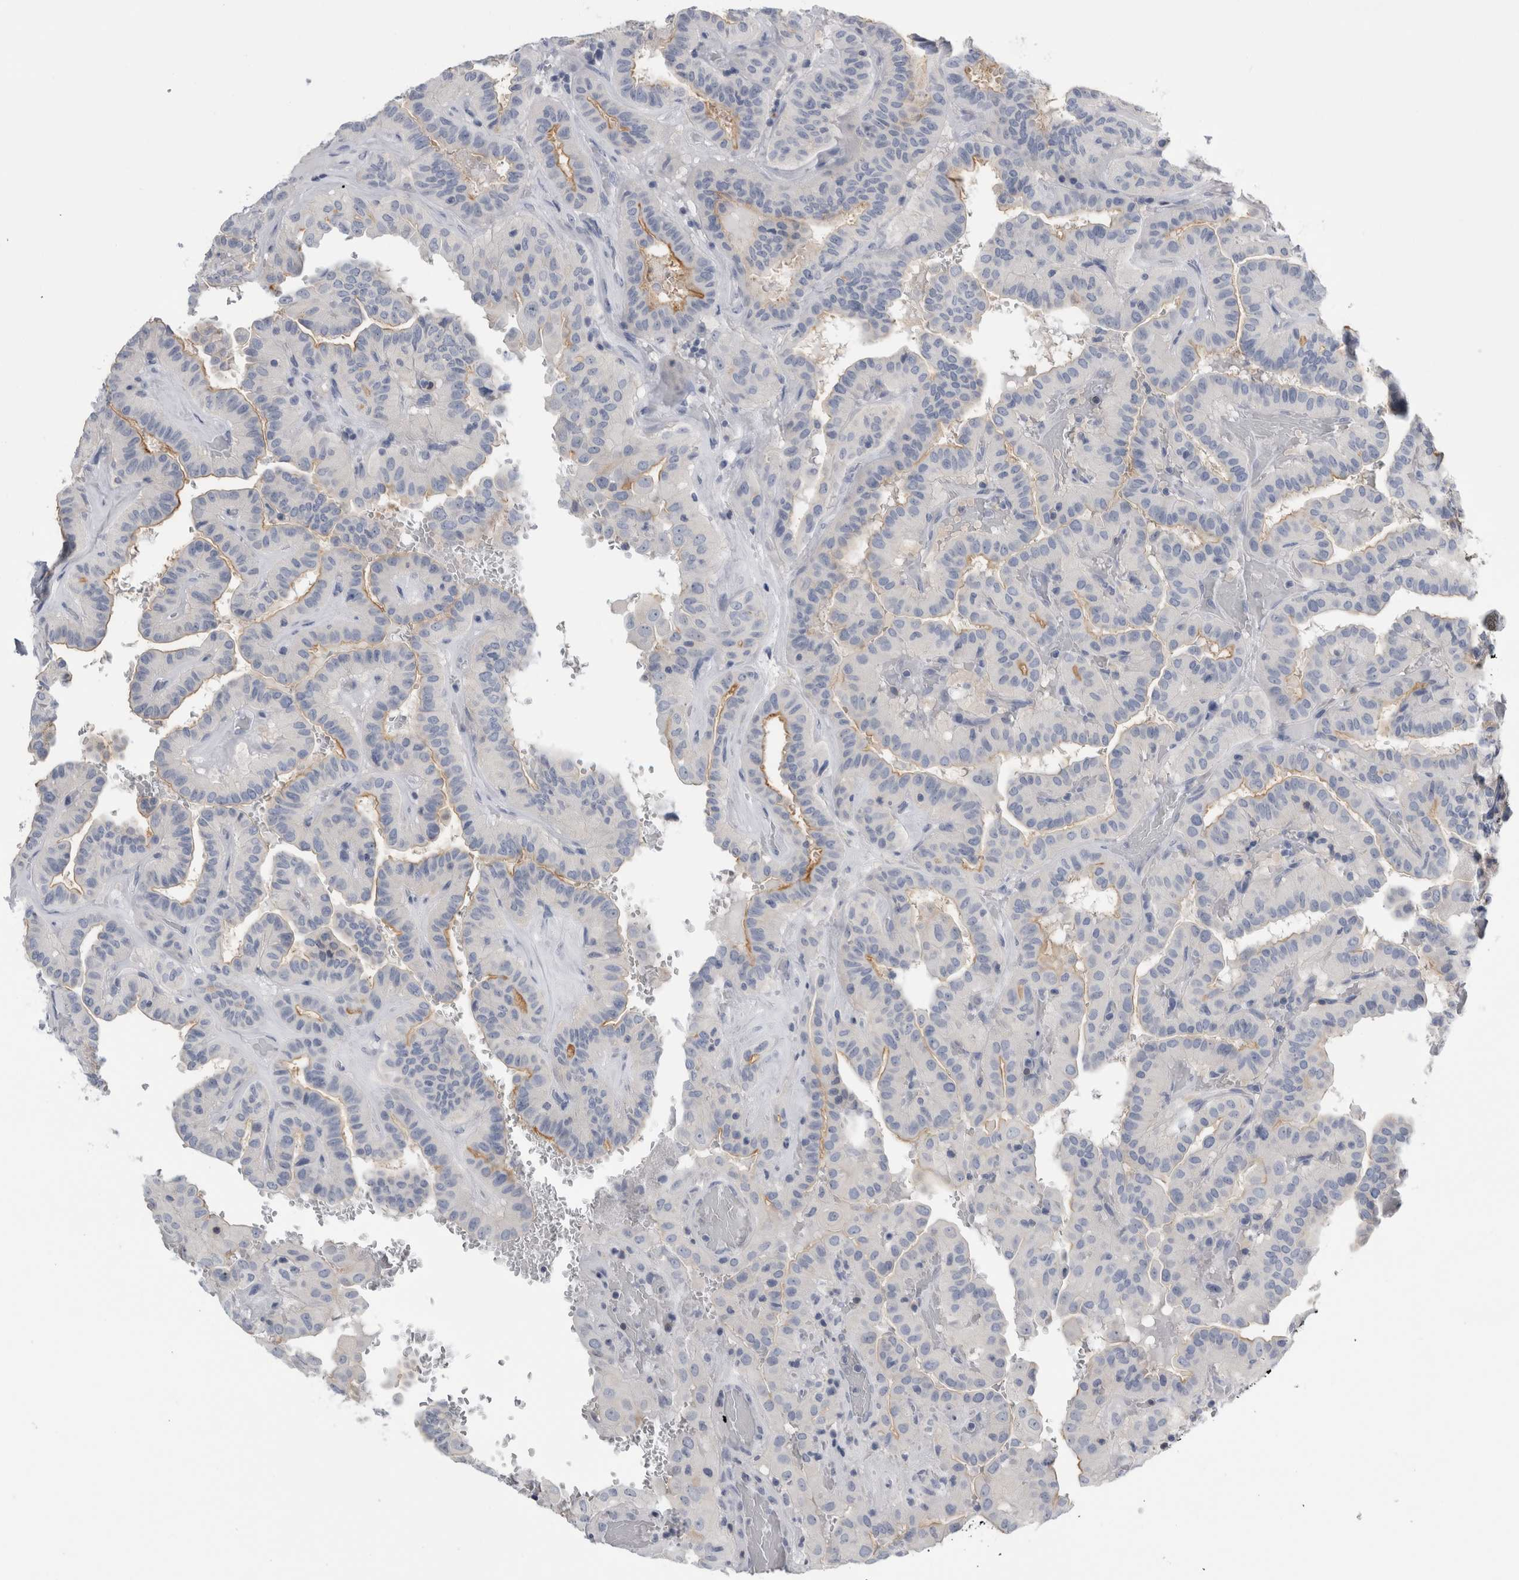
{"staining": {"intensity": "weak", "quantity": "<25%", "location": "cytoplasmic/membranous"}, "tissue": "thyroid cancer", "cell_type": "Tumor cells", "image_type": "cancer", "snomed": [{"axis": "morphology", "description": "Papillary adenocarcinoma, NOS"}, {"axis": "topography", "description": "Thyroid gland"}], "caption": "There is no significant expression in tumor cells of thyroid cancer.", "gene": "ANKFY1", "patient": {"sex": "male", "age": 77}}